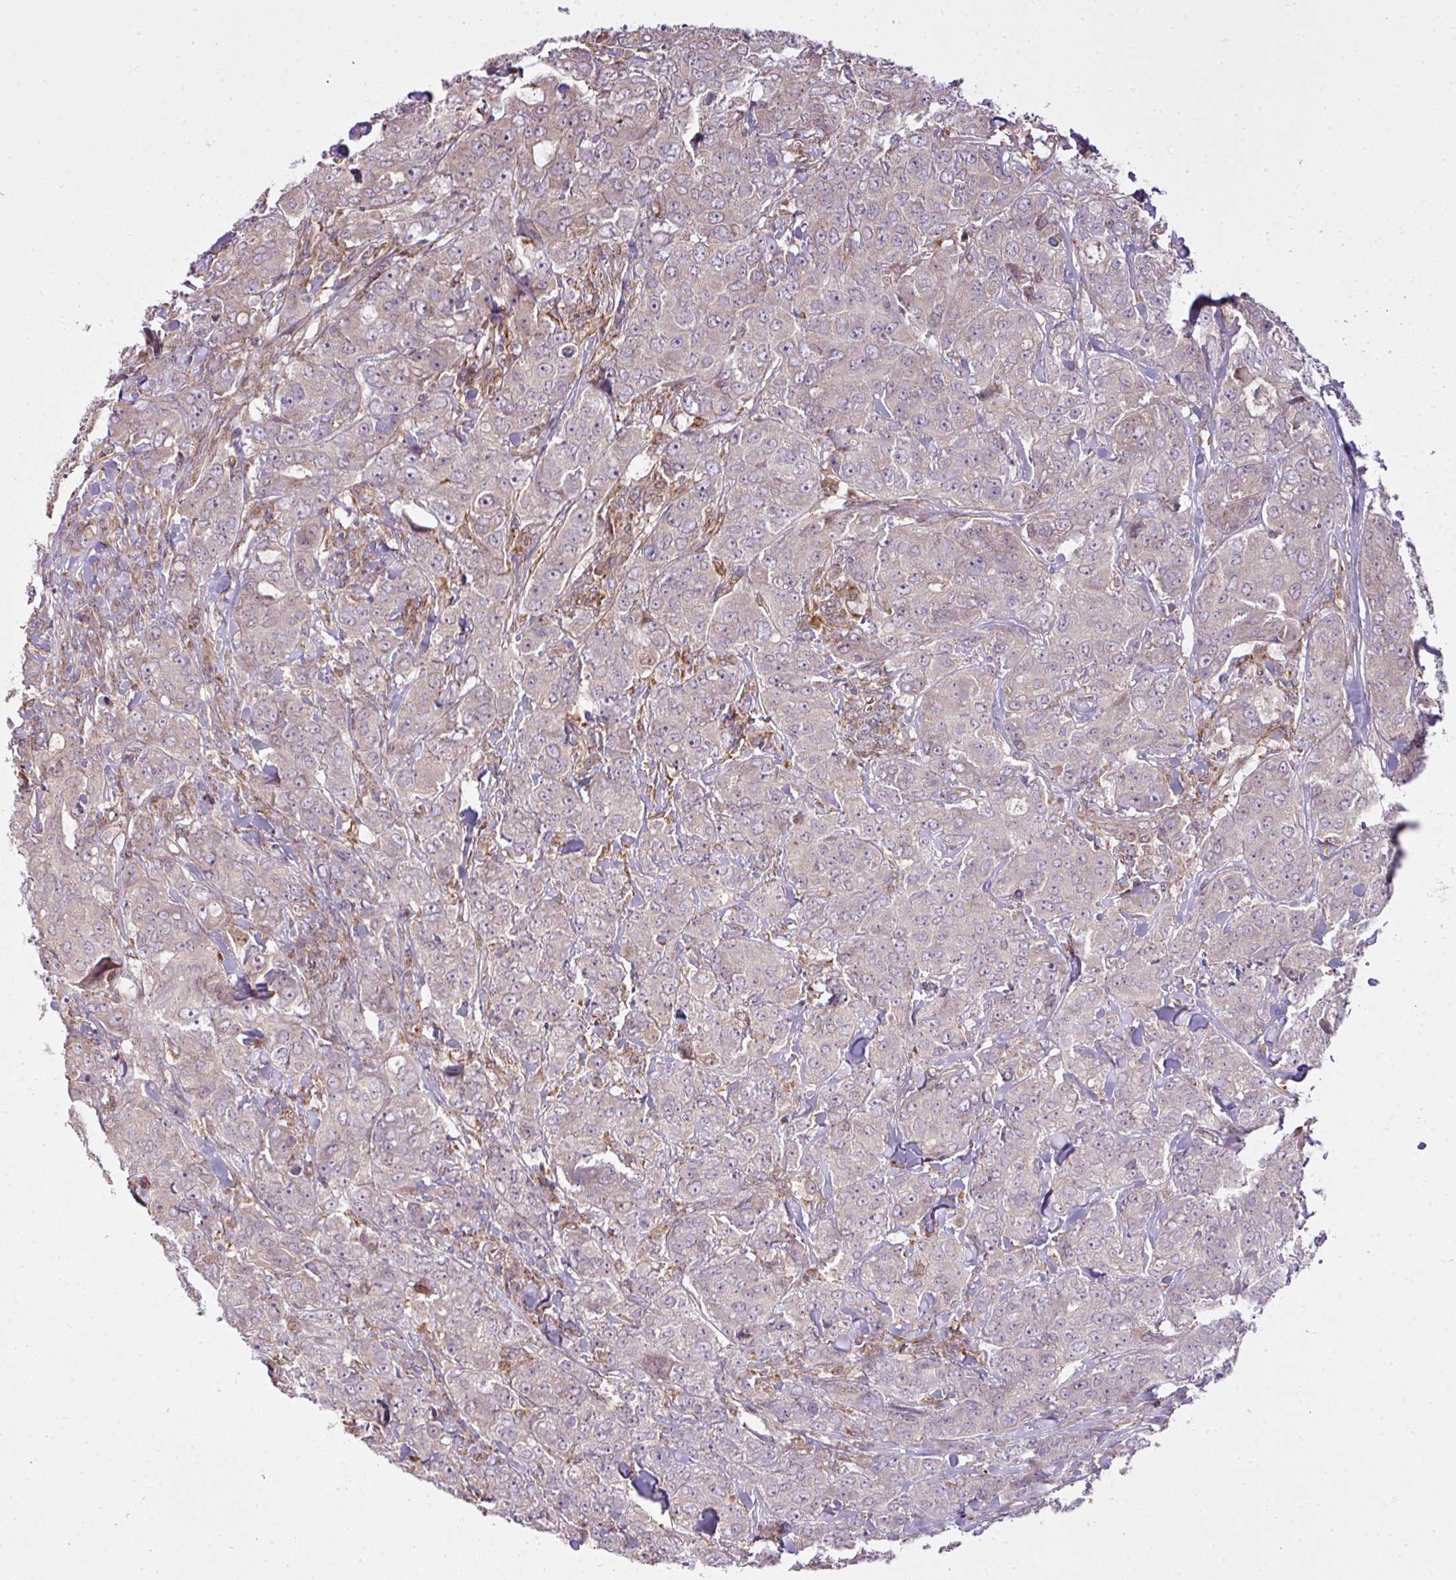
{"staining": {"intensity": "negative", "quantity": "none", "location": "none"}, "tissue": "breast cancer", "cell_type": "Tumor cells", "image_type": "cancer", "snomed": [{"axis": "morphology", "description": "Duct carcinoma"}, {"axis": "topography", "description": "Breast"}], "caption": "The IHC micrograph has no significant expression in tumor cells of breast cancer tissue. (DAB immunohistochemistry (IHC) with hematoxylin counter stain).", "gene": "COX18", "patient": {"sex": "female", "age": 43}}